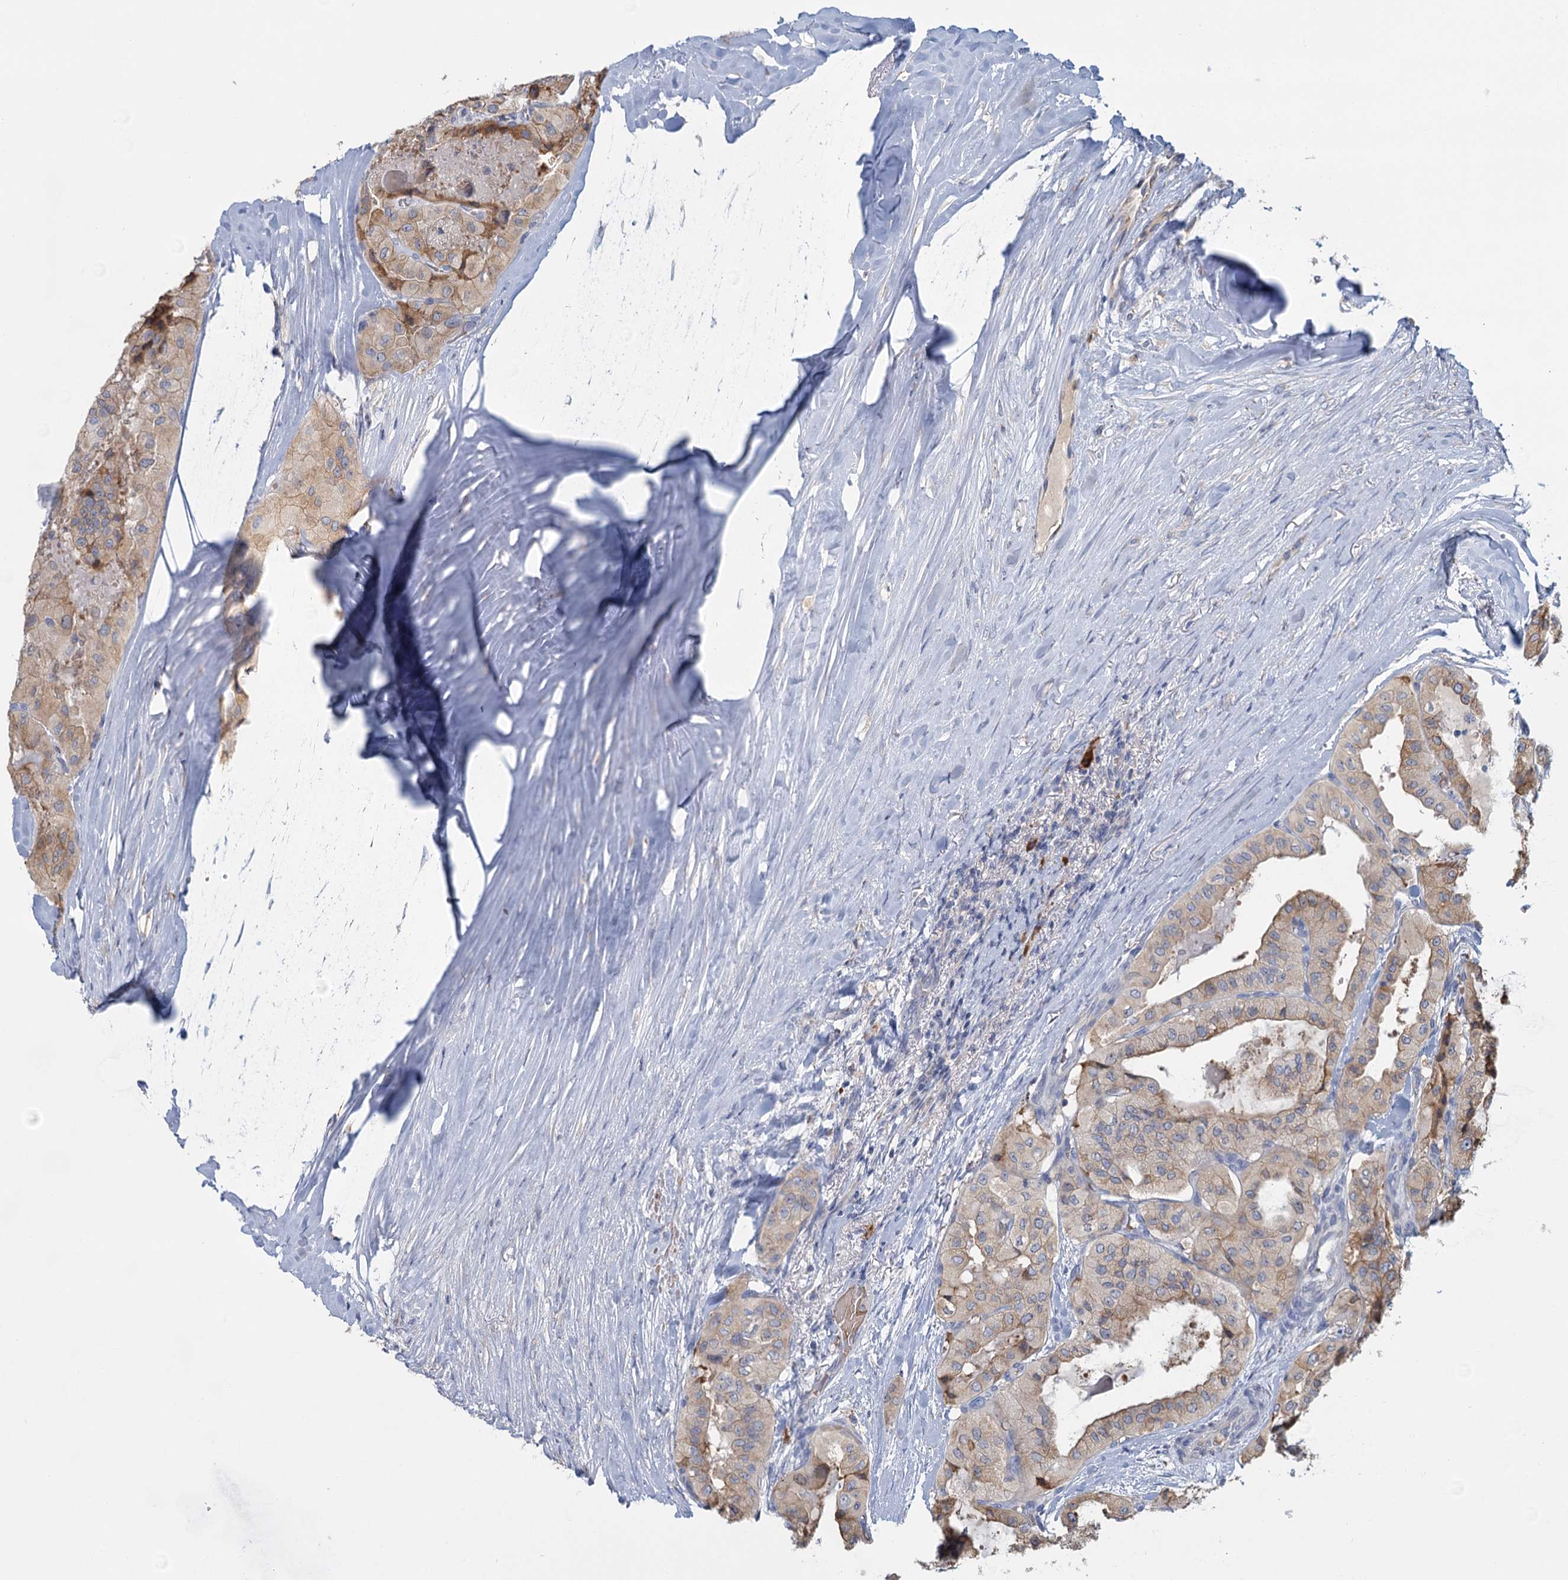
{"staining": {"intensity": "moderate", "quantity": "<25%", "location": "cytoplasmic/membranous"}, "tissue": "thyroid cancer", "cell_type": "Tumor cells", "image_type": "cancer", "snomed": [{"axis": "morphology", "description": "Papillary adenocarcinoma, NOS"}, {"axis": "topography", "description": "Thyroid gland"}], "caption": "Moderate cytoplasmic/membranous expression is appreciated in approximately <25% of tumor cells in thyroid cancer (papillary adenocarcinoma). (IHC, brightfield microscopy, high magnification).", "gene": "ANKRD16", "patient": {"sex": "female", "age": 59}}